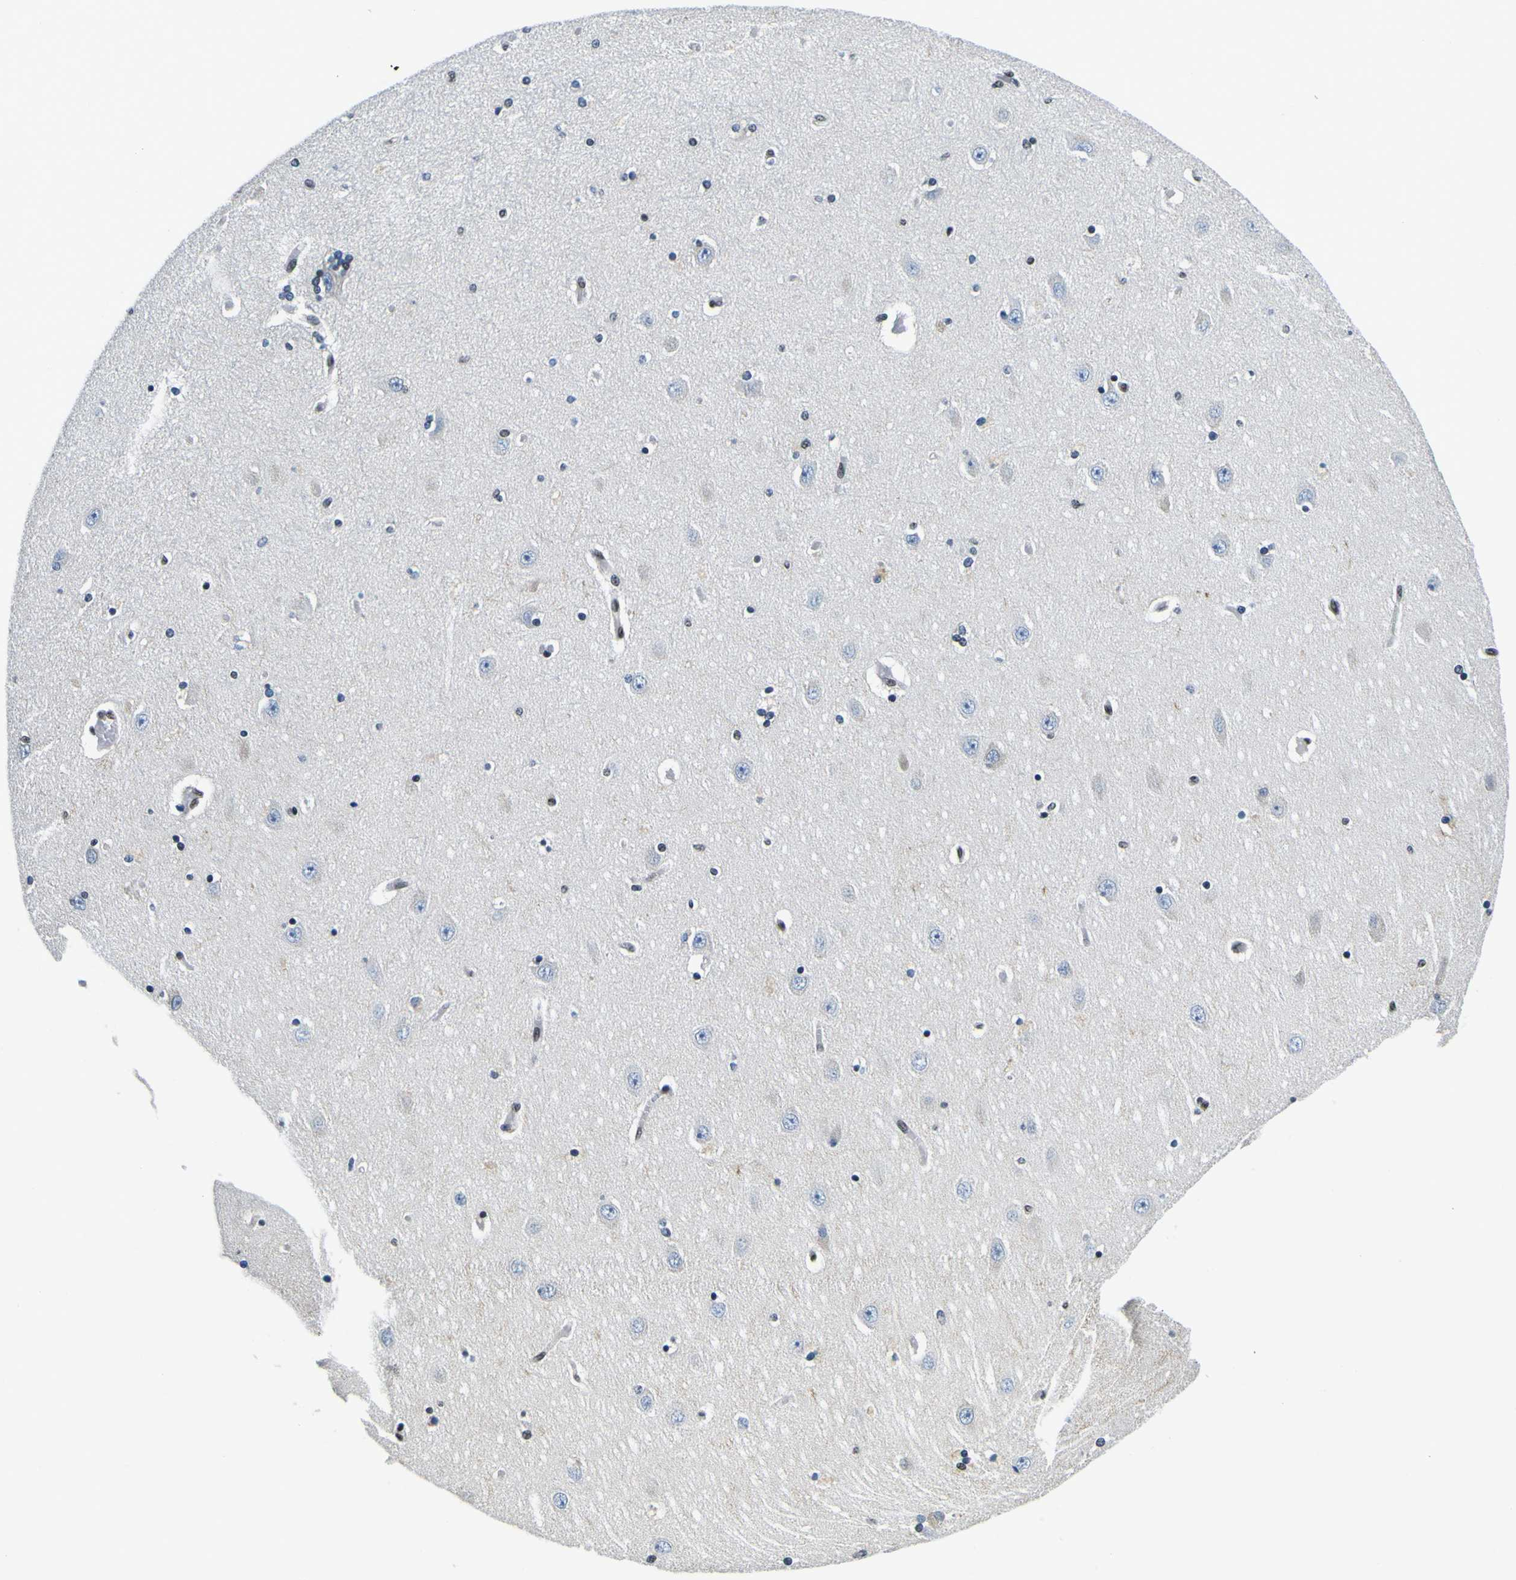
{"staining": {"intensity": "weak", "quantity": "<25%", "location": "nuclear"}, "tissue": "hippocampus", "cell_type": "Glial cells", "image_type": "normal", "snomed": [{"axis": "morphology", "description": "Normal tissue, NOS"}, {"axis": "topography", "description": "Hippocampus"}], "caption": "Immunohistochemistry of unremarkable hippocampus displays no positivity in glial cells. Nuclei are stained in blue.", "gene": "SP1", "patient": {"sex": "female", "age": 54}}